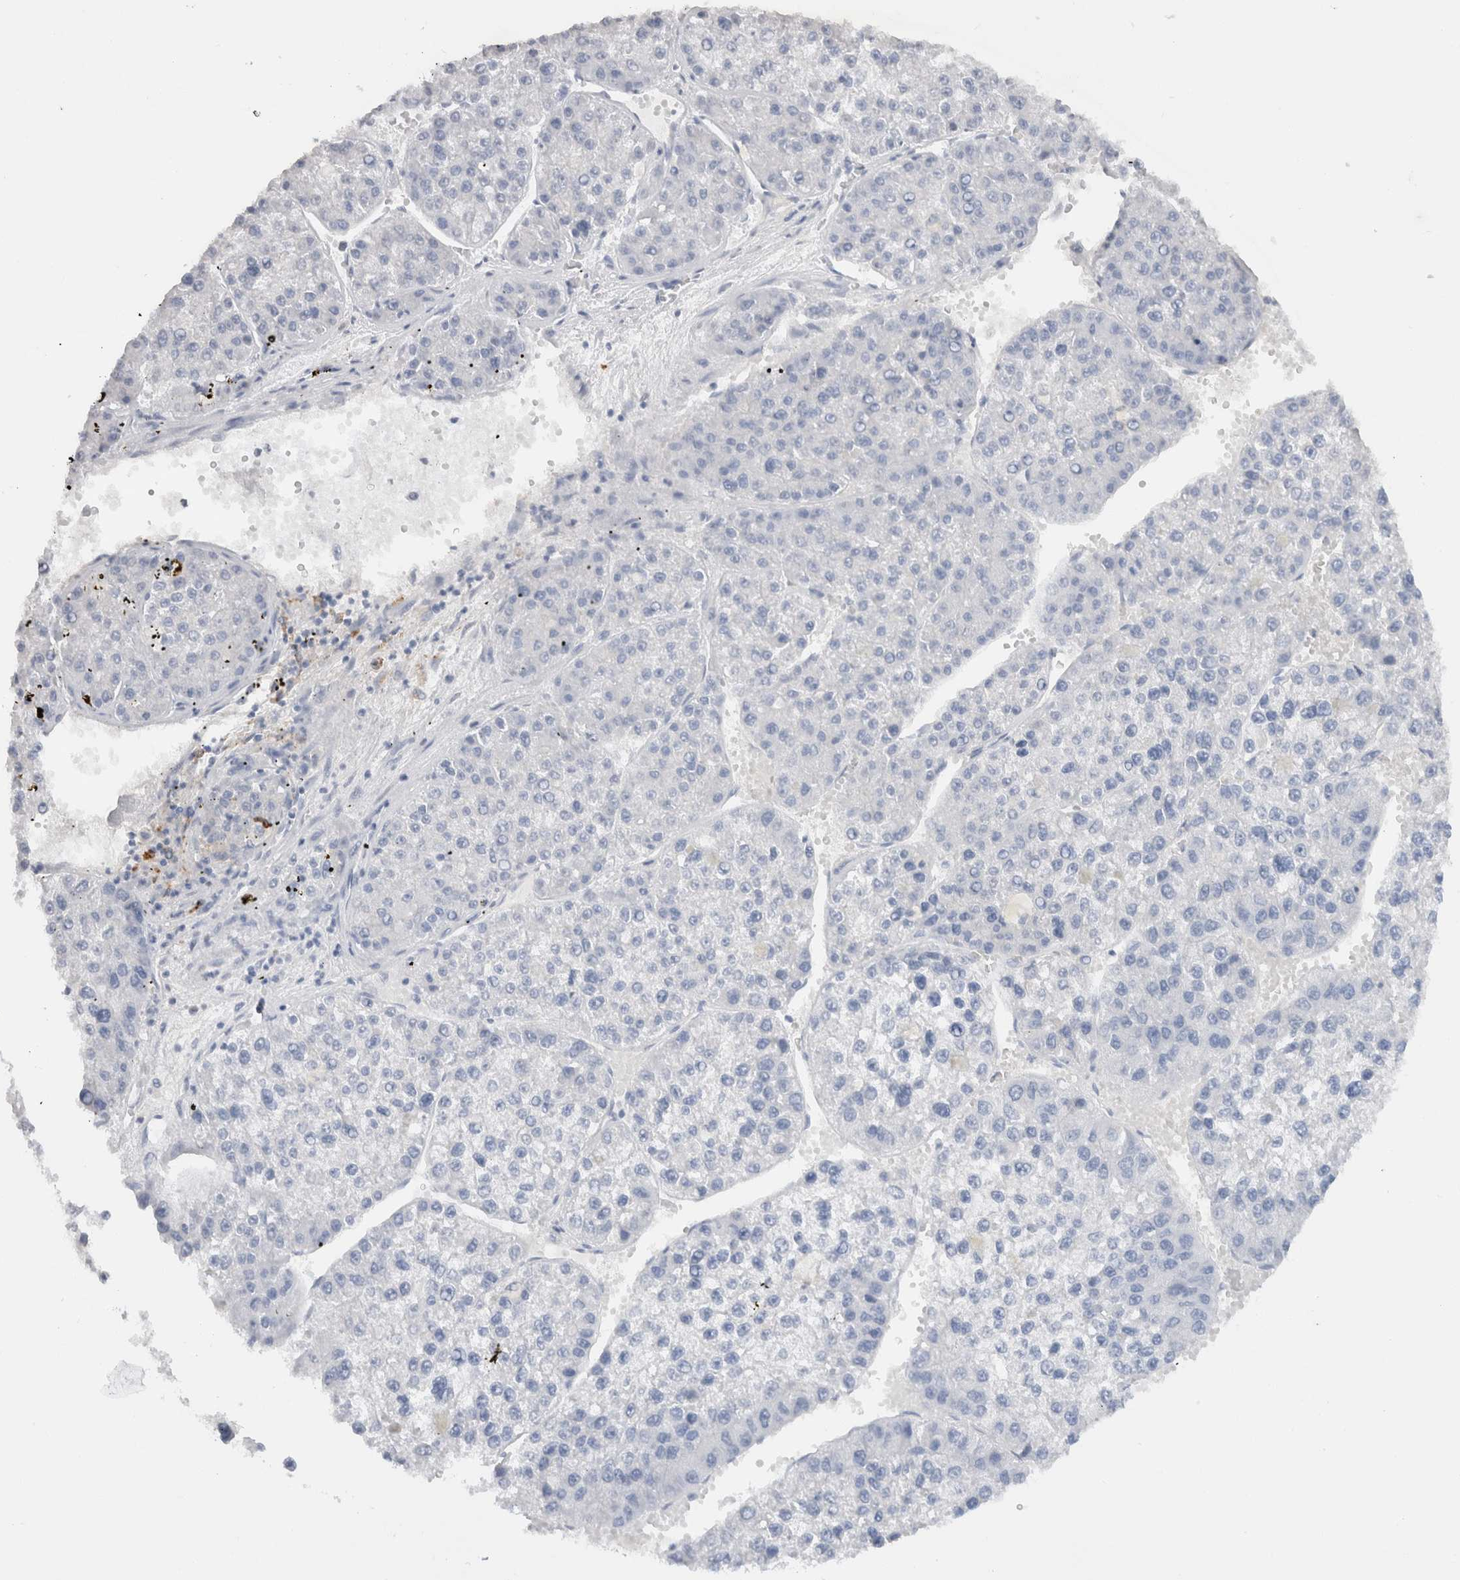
{"staining": {"intensity": "negative", "quantity": "none", "location": "none"}, "tissue": "liver cancer", "cell_type": "Tumor cells", "image_type": "cancer", "snomed": [{"axis": "morphology", "description": "Carcinoma, Hepatocellular, NOS"}, {"axis": "topography", "description": "Liver"}], "caption": "High magnification brightfield microscopy of liver cancer stained with DAB (brown) and counterstained with hematoxylin (blue): tumor cells show no significant expression.", "gene": "LAMP3", "patient": {"sex": "female", "age": 73}}